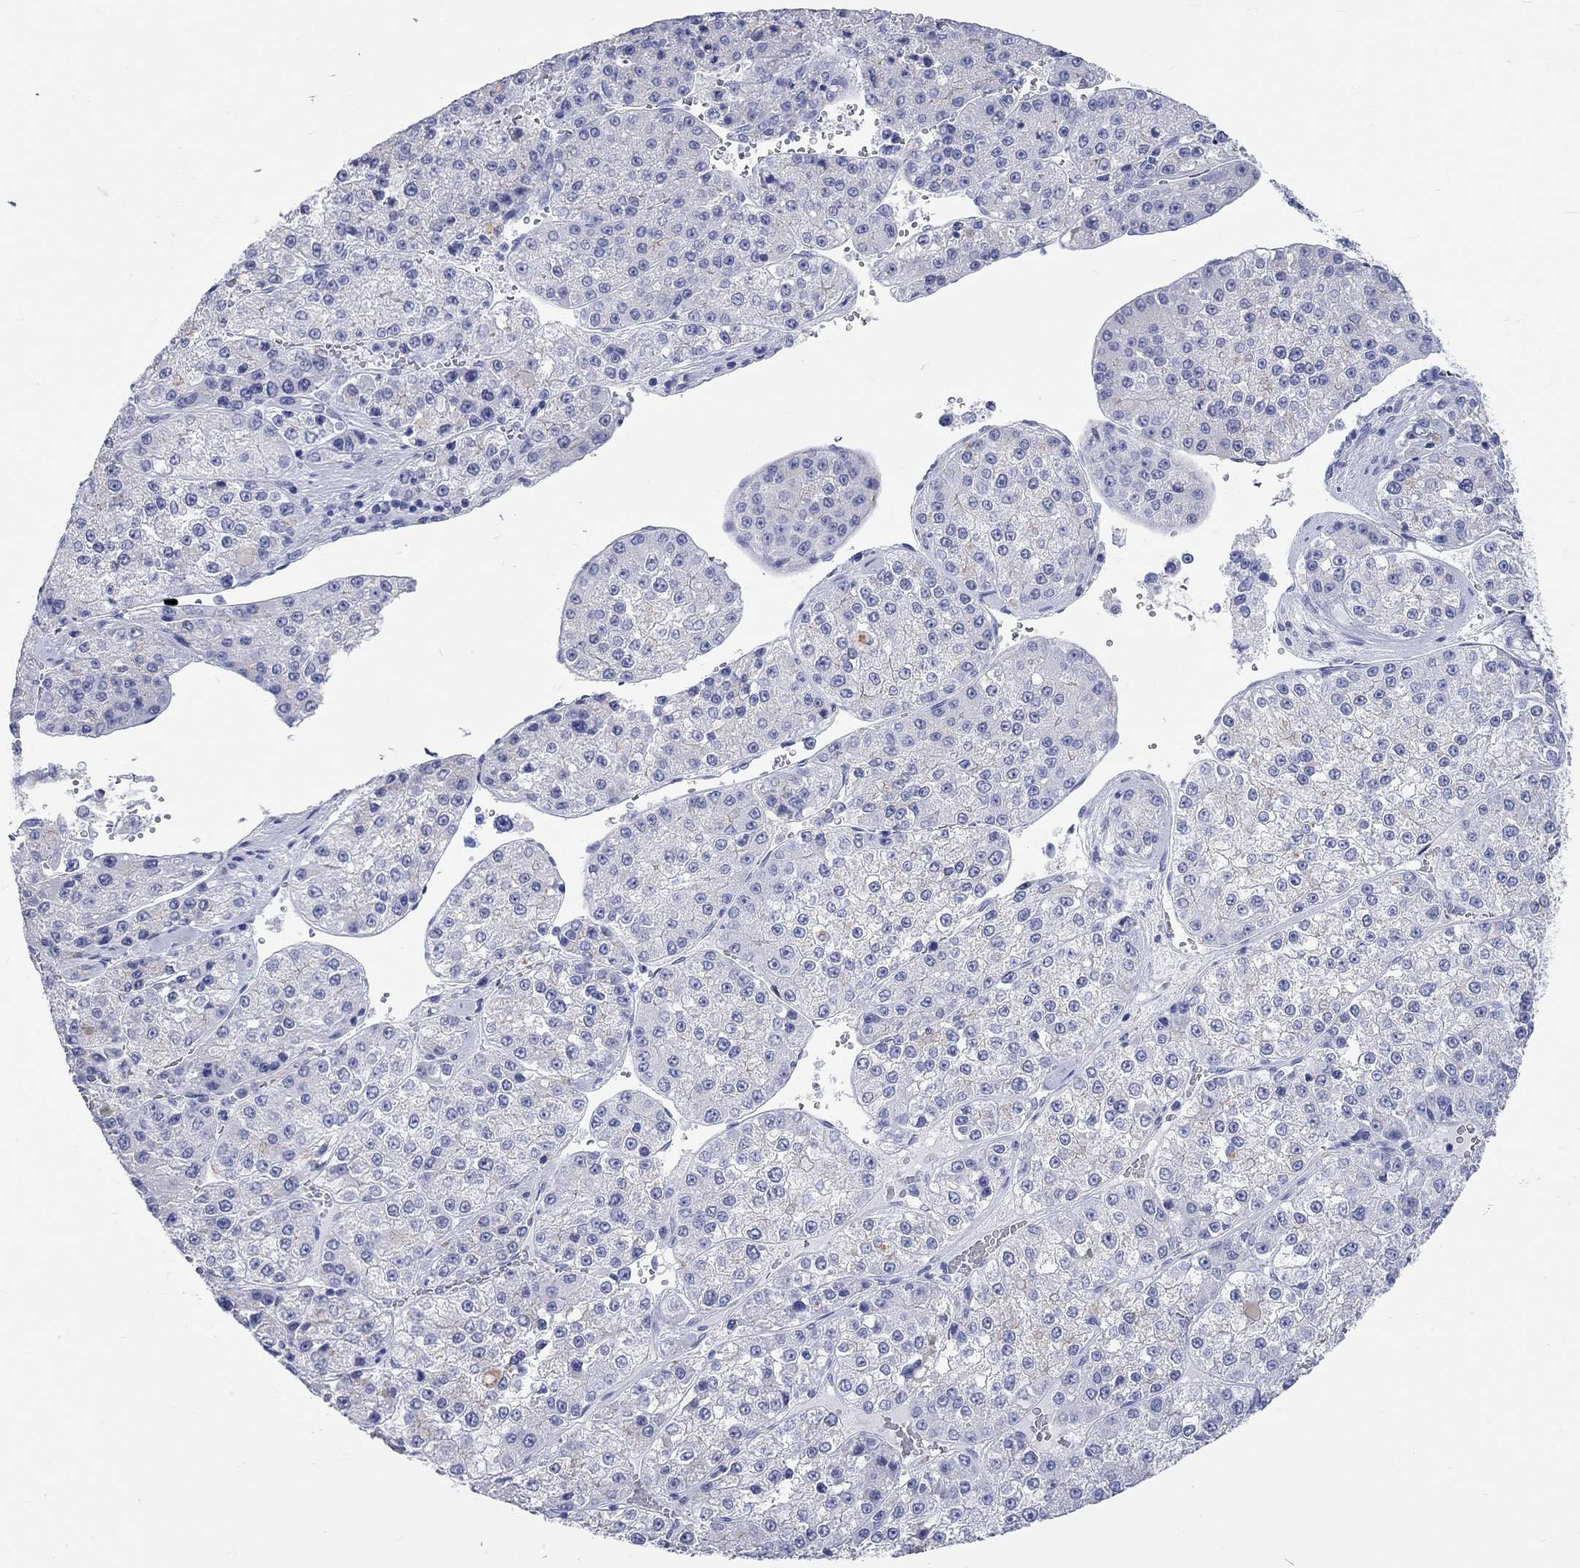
{"staining": {"intensity": "negative", "quantity": "none", "location": "none"}, "tissue": "liver cancer", "cell_type": "Tumor cells", "image_type": "cancer", "snomed": [{"axis": "morphology", "description": "Carcinoma, Hepatocellular, NOS"}, {"axis": "topography", "description": "Liver"}], "caption": "Immunohistochemical staining of human liver cancer reveals no significant positivity in tumor cells. (Stains: DAB (3,3'-diaminobenzidine) immunohistochemistry (IHC) with hematoxylin counter stain, Microscopy: brightfield microscopy at high magnification).", "gene": "SPATA9", "patient": {"sex": "female", "age": 73}}